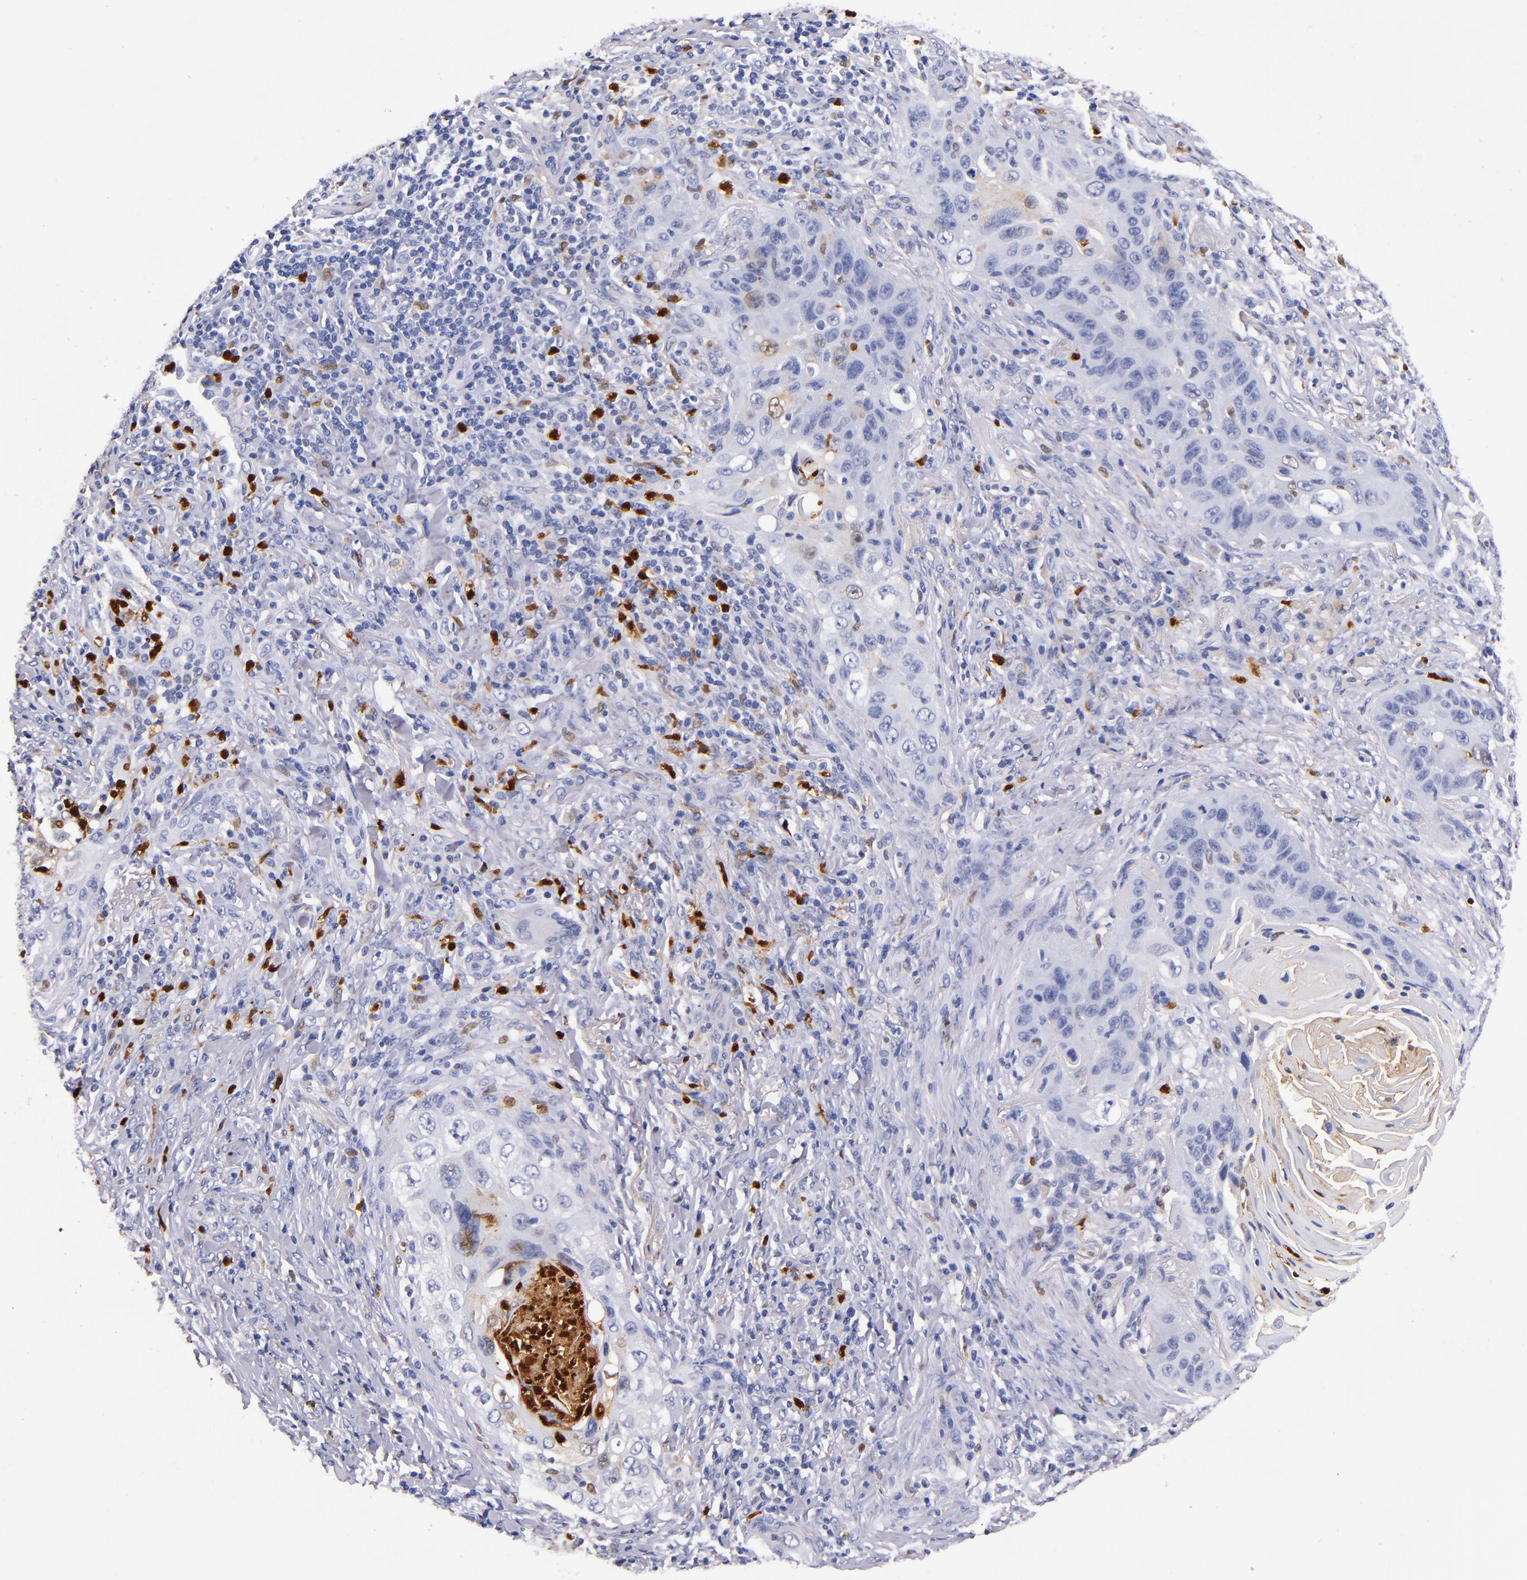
{"staining": {"intensity": "moderate", "quantity": "<25%", "location": "cytoplasmic/membranous,nuclear"}, "tissue": "lung cancer", "cell_type": "Tumor cells", "image_type": "cancer", "snomed": [{"axis": "morphology", "description": "Squamous cell carcinoma, NOS"}, {"axis": "topography", "description": "Lung"}], "caption": "IHC histopathology image of human lung cancer (squamous cell carcinoma) stained for a protein (brown), which reveals low levels of moderate cytoplasmic/membranous and nuclear staining in approximately <25% of tumor cells.", "gene": "S100A8", "patient": {"sex": "female", "age": 67}}